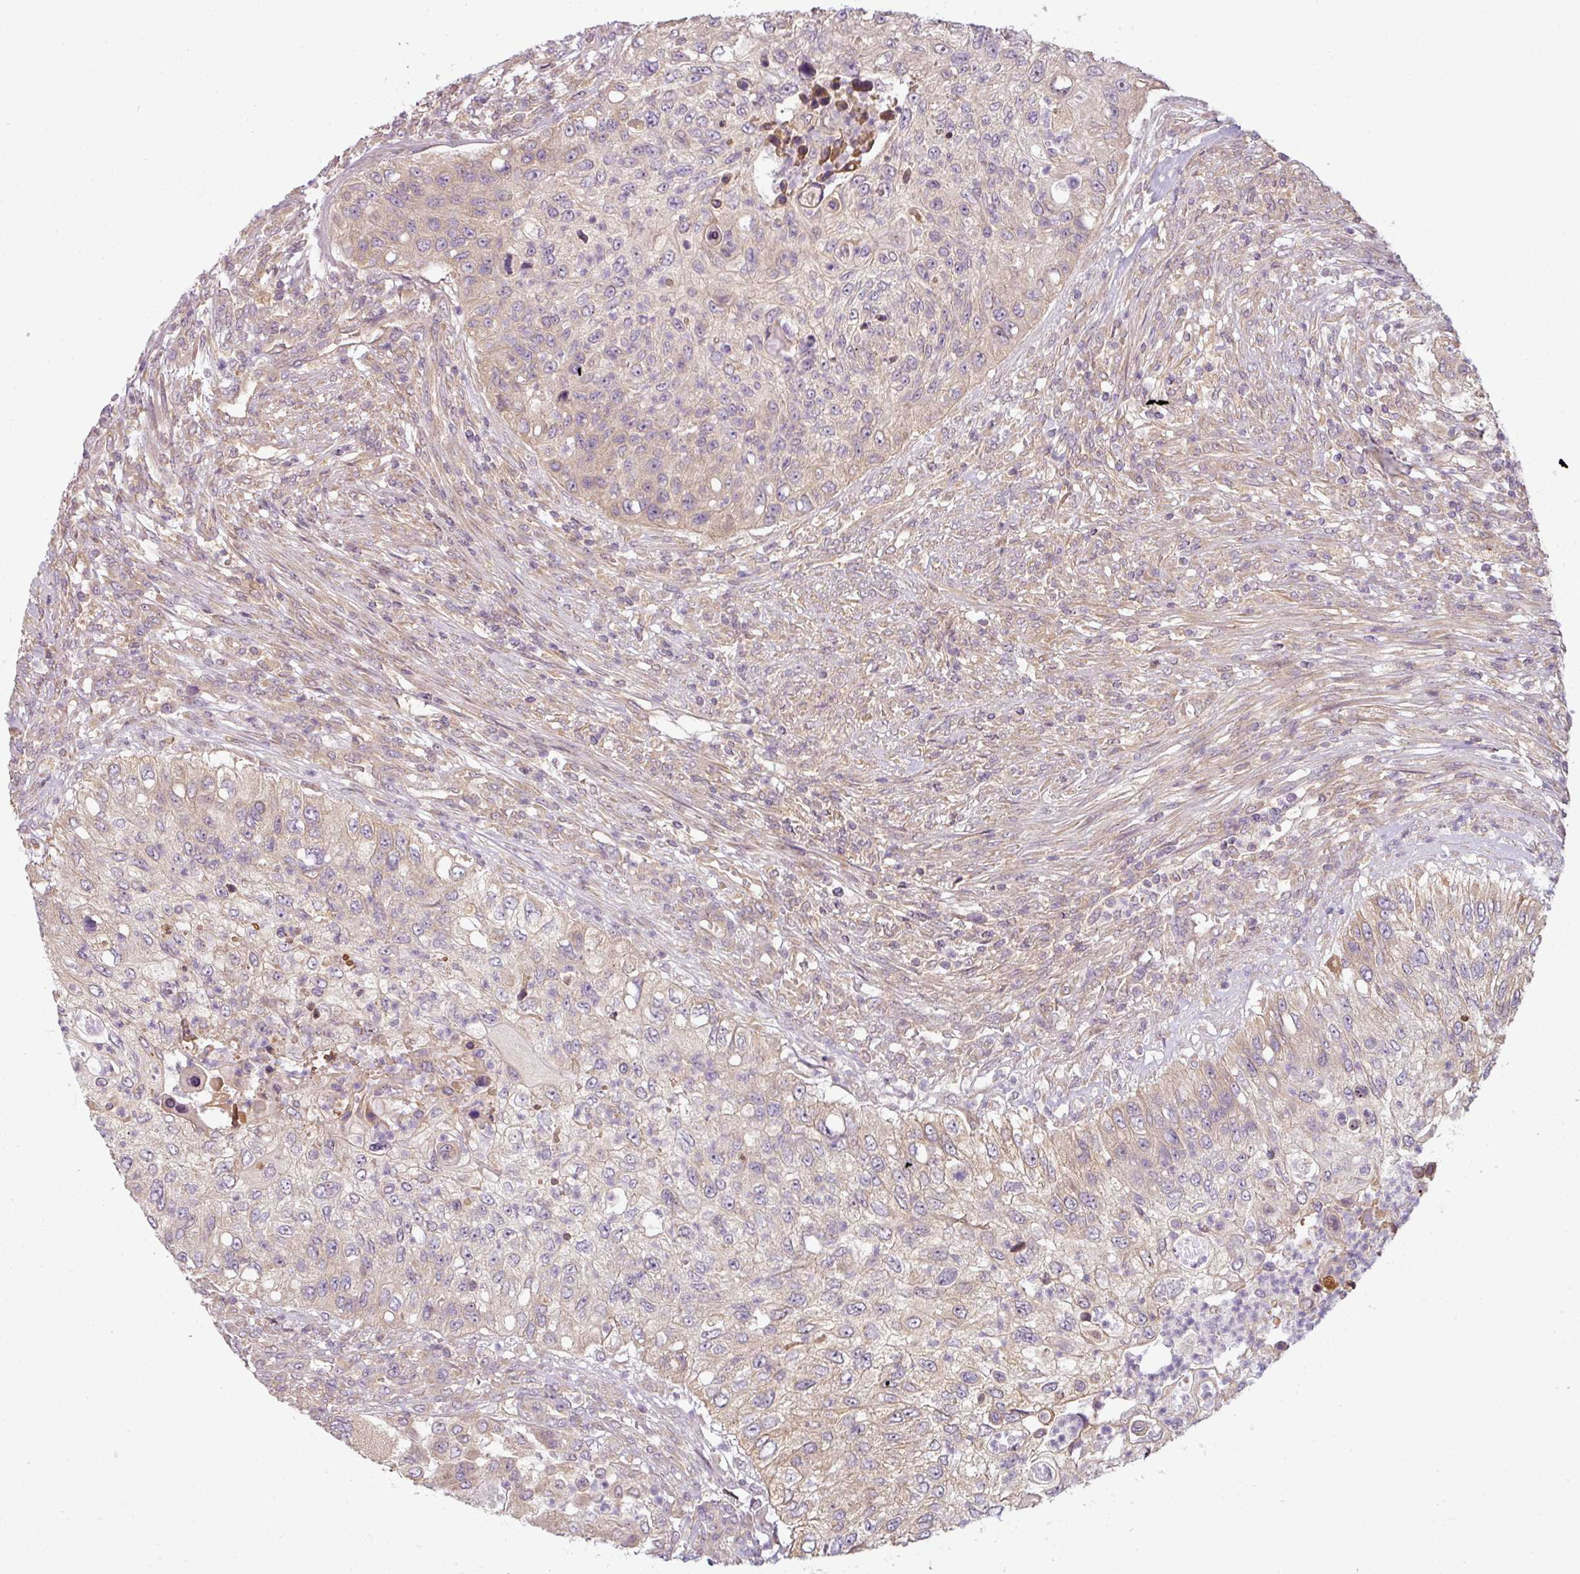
{"staining": {"intensity": "weak", "quantity": "<25%", "location": "cytoplasmic/membranous"}, "tissue": "urothelial cancer", "cell_type": "Tumor cells", "image_type": "cancer", "snomed": [{"axis": "morphology", "description": "Urothelial carcinoma, High grade"}, {"axis": "topography", "description": "Urinary bladder"}], "caption": "An IHC image of urothelial carcinoma (high-grade) is shown. There is no staining in tumor cells of urothelial carcinoma (high-grade). (DAB immunohistochemistry (IHC), high magnification).", "gene": "RNF31", "patient": {"sex": "female", "age": 60}}